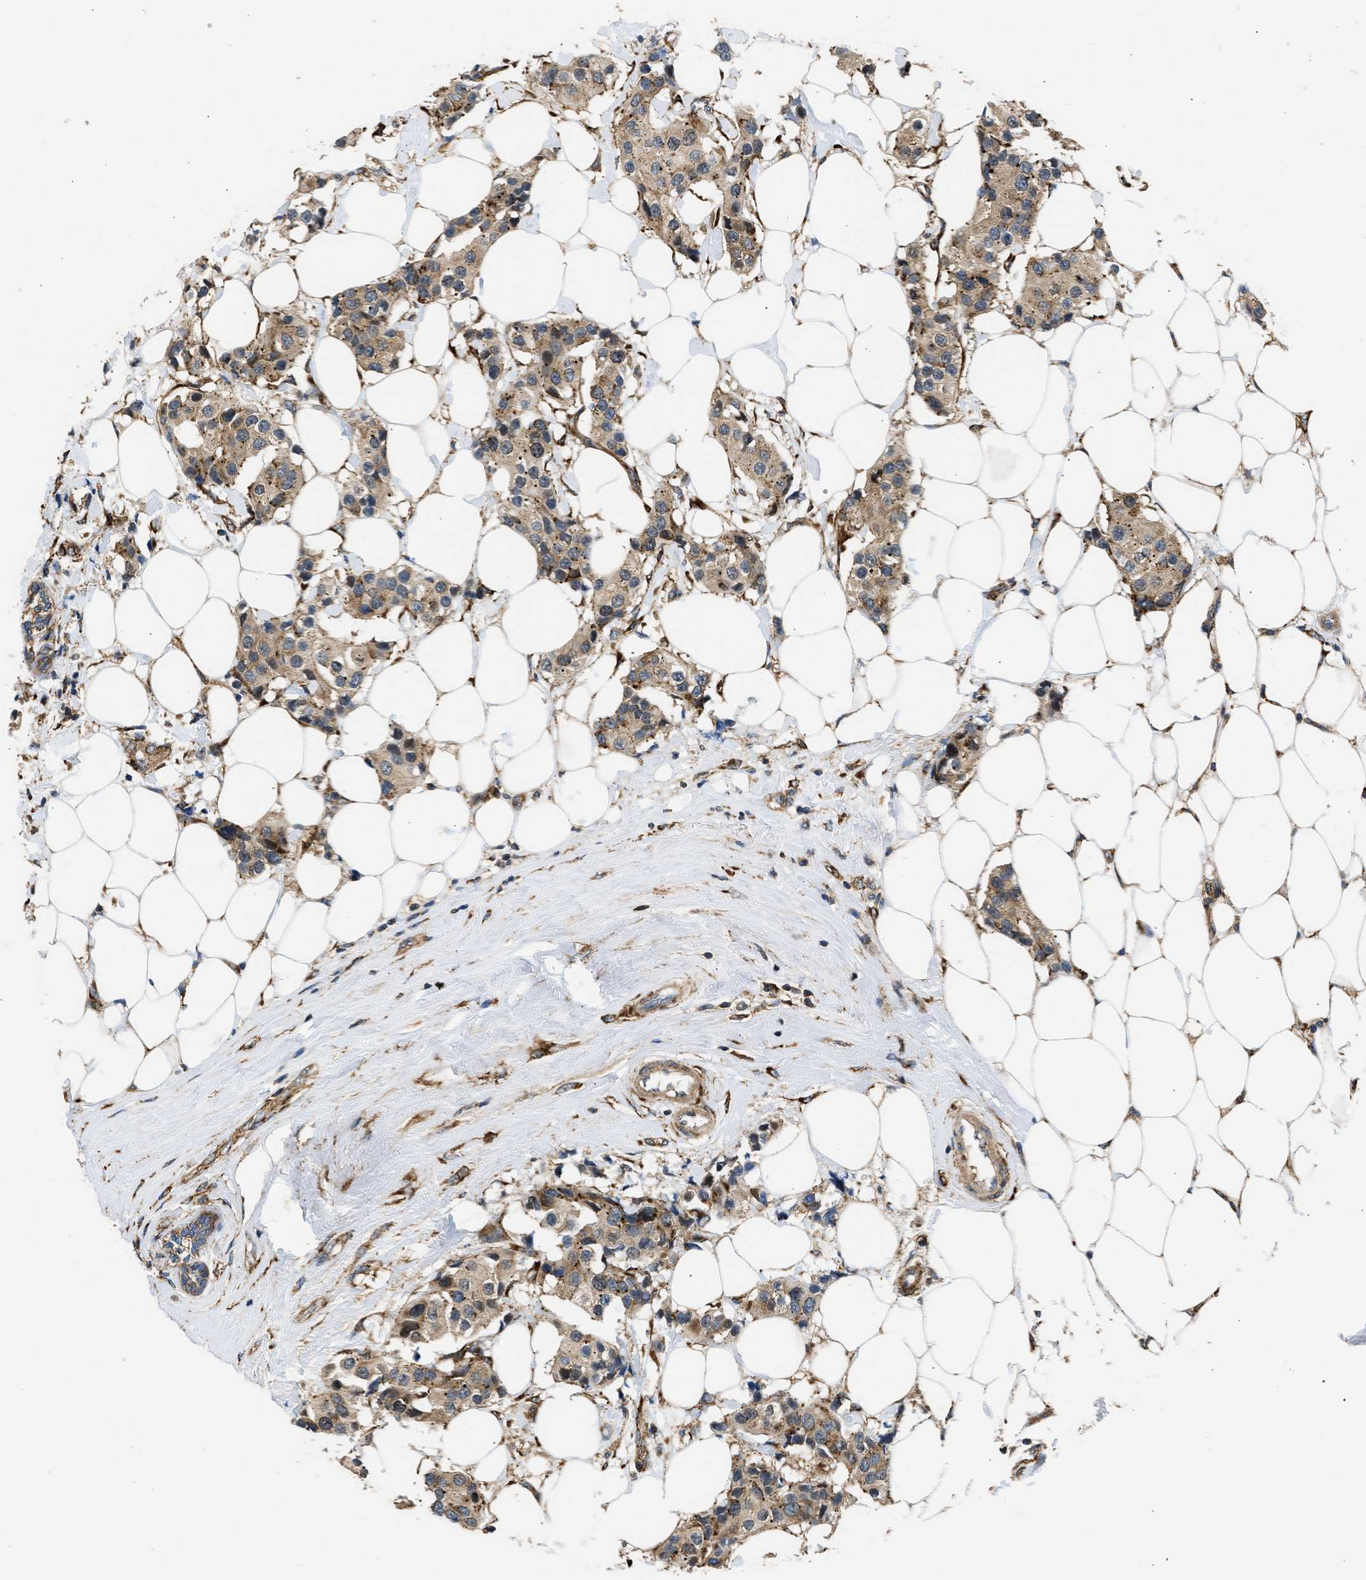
{"staining": {"intensity": "moderate", "quantity": ">75%", "location": "cytoplasmic/membranous"}, "tissue": "breast cancer", "cell_type": "Tumor cells", "image_type": "cancer", "snomed": [{"axis": "morphology", "description": "Normal tissue, NOS"}, {"axis": "morphology", "description": "Duct carcinoma"}, {"axis": "topography", "description": "Breast"}], "caption": "IHC micrograph of neoplastic tissue: human breast cancer (invasive ductal carcinoma) stained using immunohistochemistry reveals medium levels of moderate protein expression localized specifically in the cytoplasmic/membranous of tumor cells, appearing as a cytoplasmic/membranous brown color.", "gene": "SEPTIN2", "patient": {"sex": "female", "age": 39}}